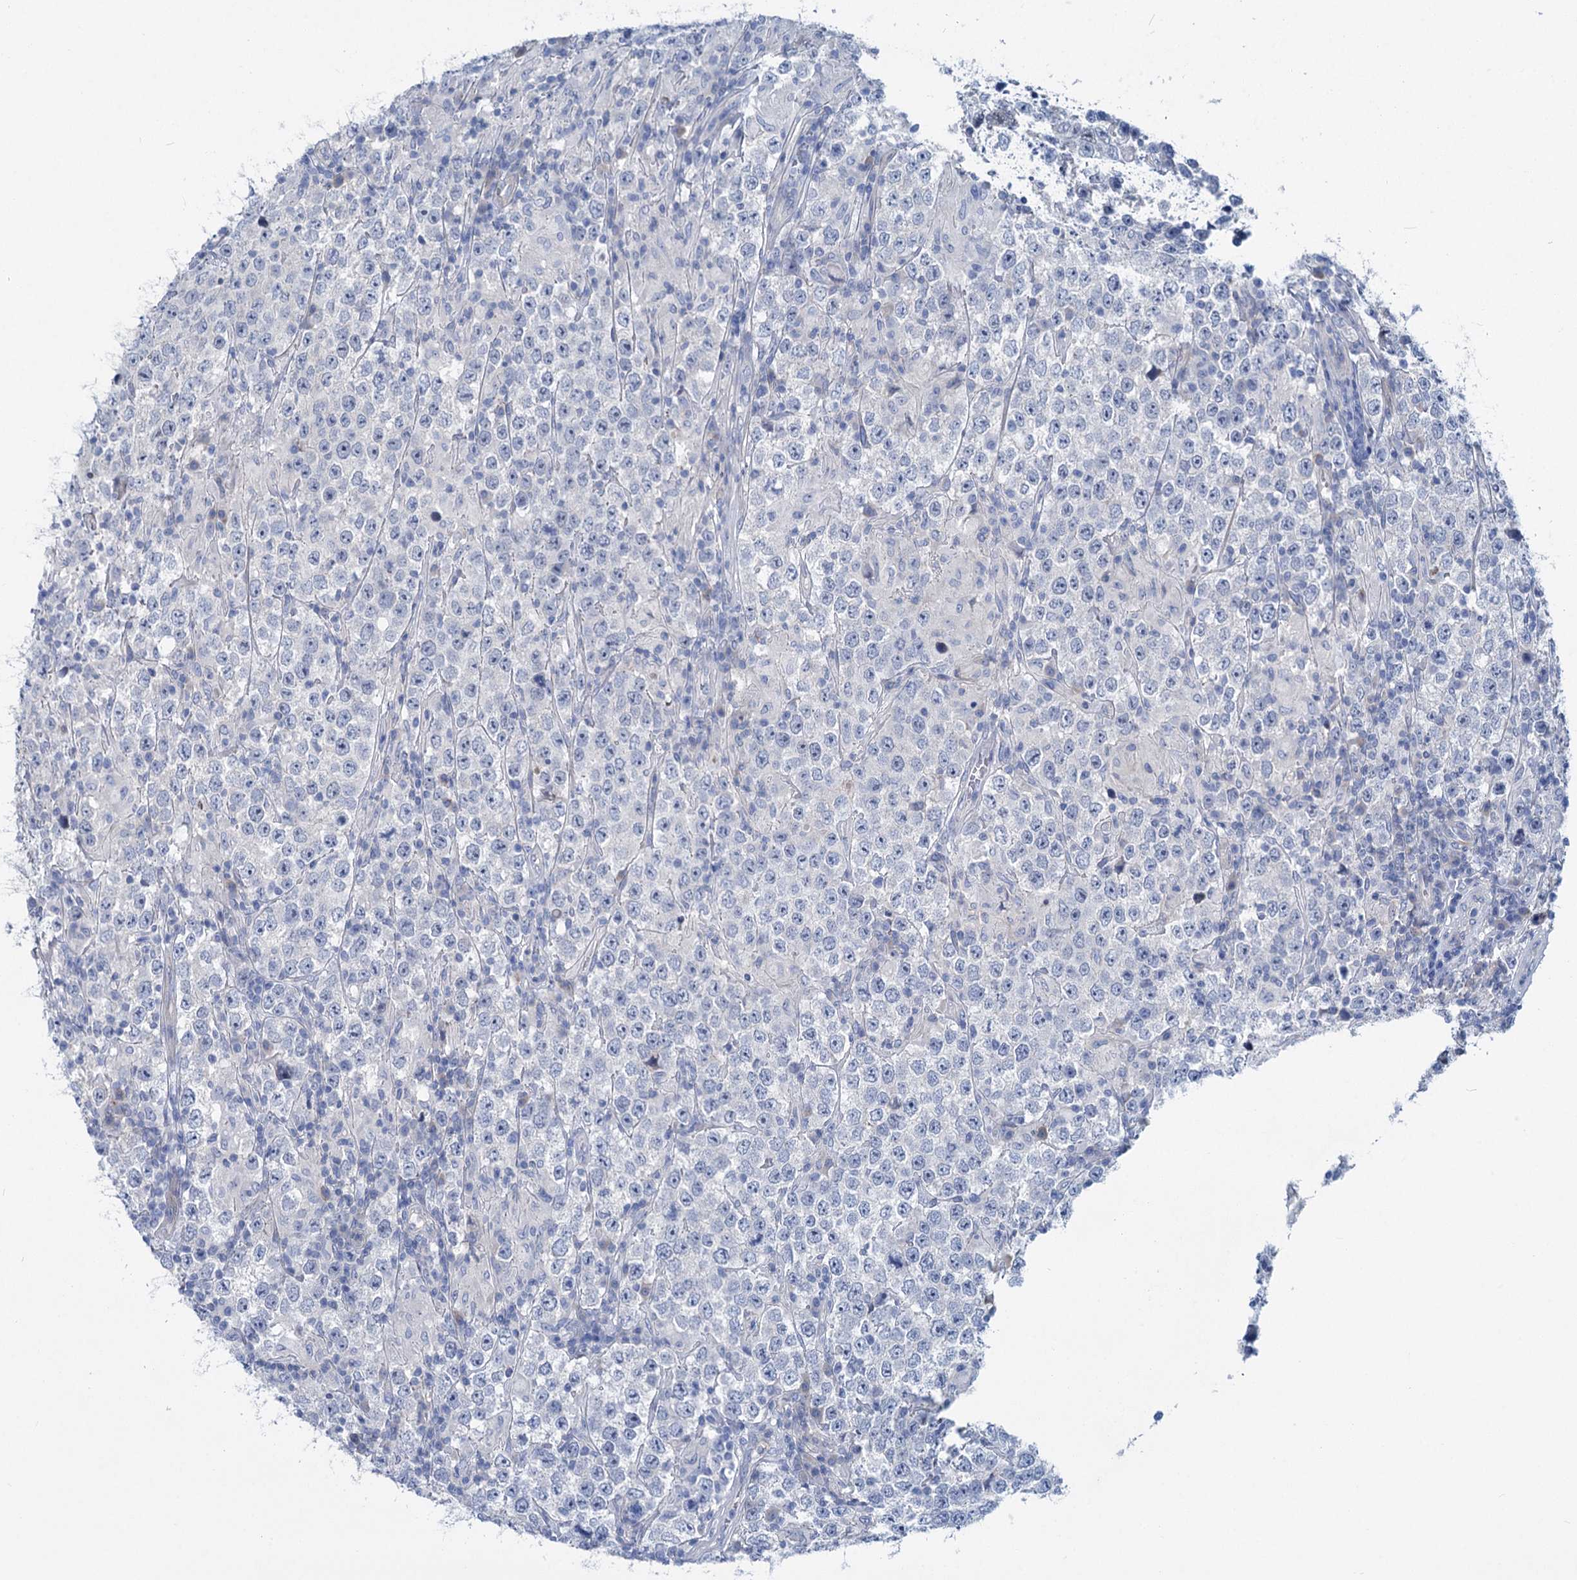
{"staining": {"intensity": "negative", "quantity": "none", "location": "none"}, "tissue": "testis cancer", "cell_type": "Tumor cells", "image_type": "cancer", "snomed": [{"axis": "morphology", "description": "Normal tissue, NOS"}, {"axis": "morphology", "description": "Urothelial carcinoma, High grade"}, {"axis": "morphology", "description": "Seminoma, NOS"}, {"axis": "morphology", "description": "Carcinoma, Embryonal, NOS"}, {"axis": "topography", "description": "Urinary bladder"}, {"axis": "topography", "description": "Testis"}], "caption": "This micrograph is of testis cancer stained with immunohistochemistry (IHC) to label a protein in brown with the nuclei are counter-stained blue. There is no expression in tumor cells.", "gene": "CHDH", "patient": {"sex": "male", "age": 41}}